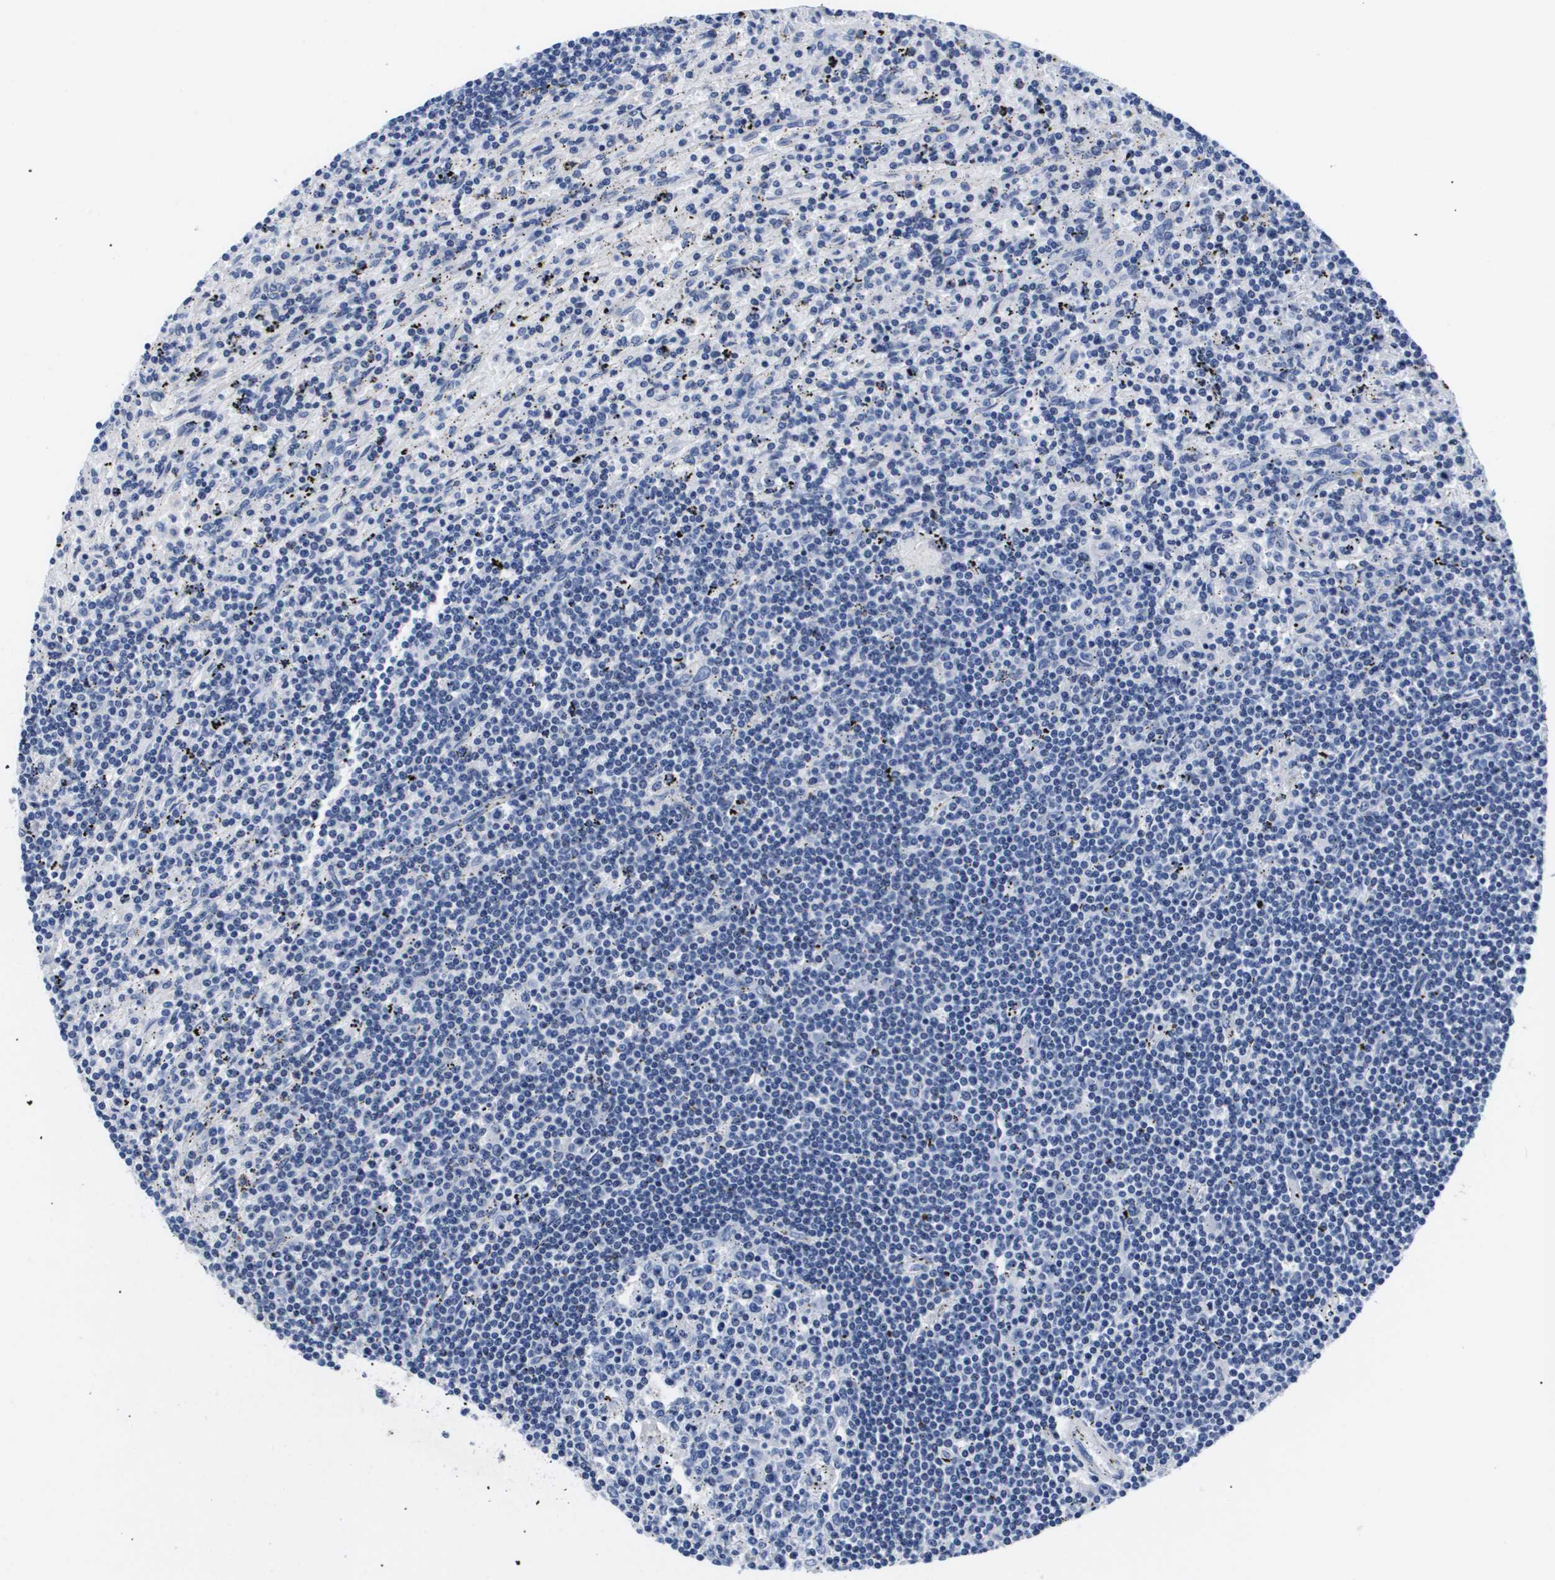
{"staining": {"intensity": "negative", "quantity": "none", "location": "none"}, "tissue": "lymphoma", "cell_type": "Tumor cells", "image_type": "cancer", "snomed": [{"axis": "morphology", "description": "Malignant lymphoma, non-Hodgkin's type, Low grade"}, {"axis": "topography", "description": "Spleen"}], "caption": "High power microscopy histopathology image of an immunohistochemistry image of lymphoma, revealing no significant positivity in tumor cells.", "gene": "SHD", "patient": {"sex": "male", "age": 76}}